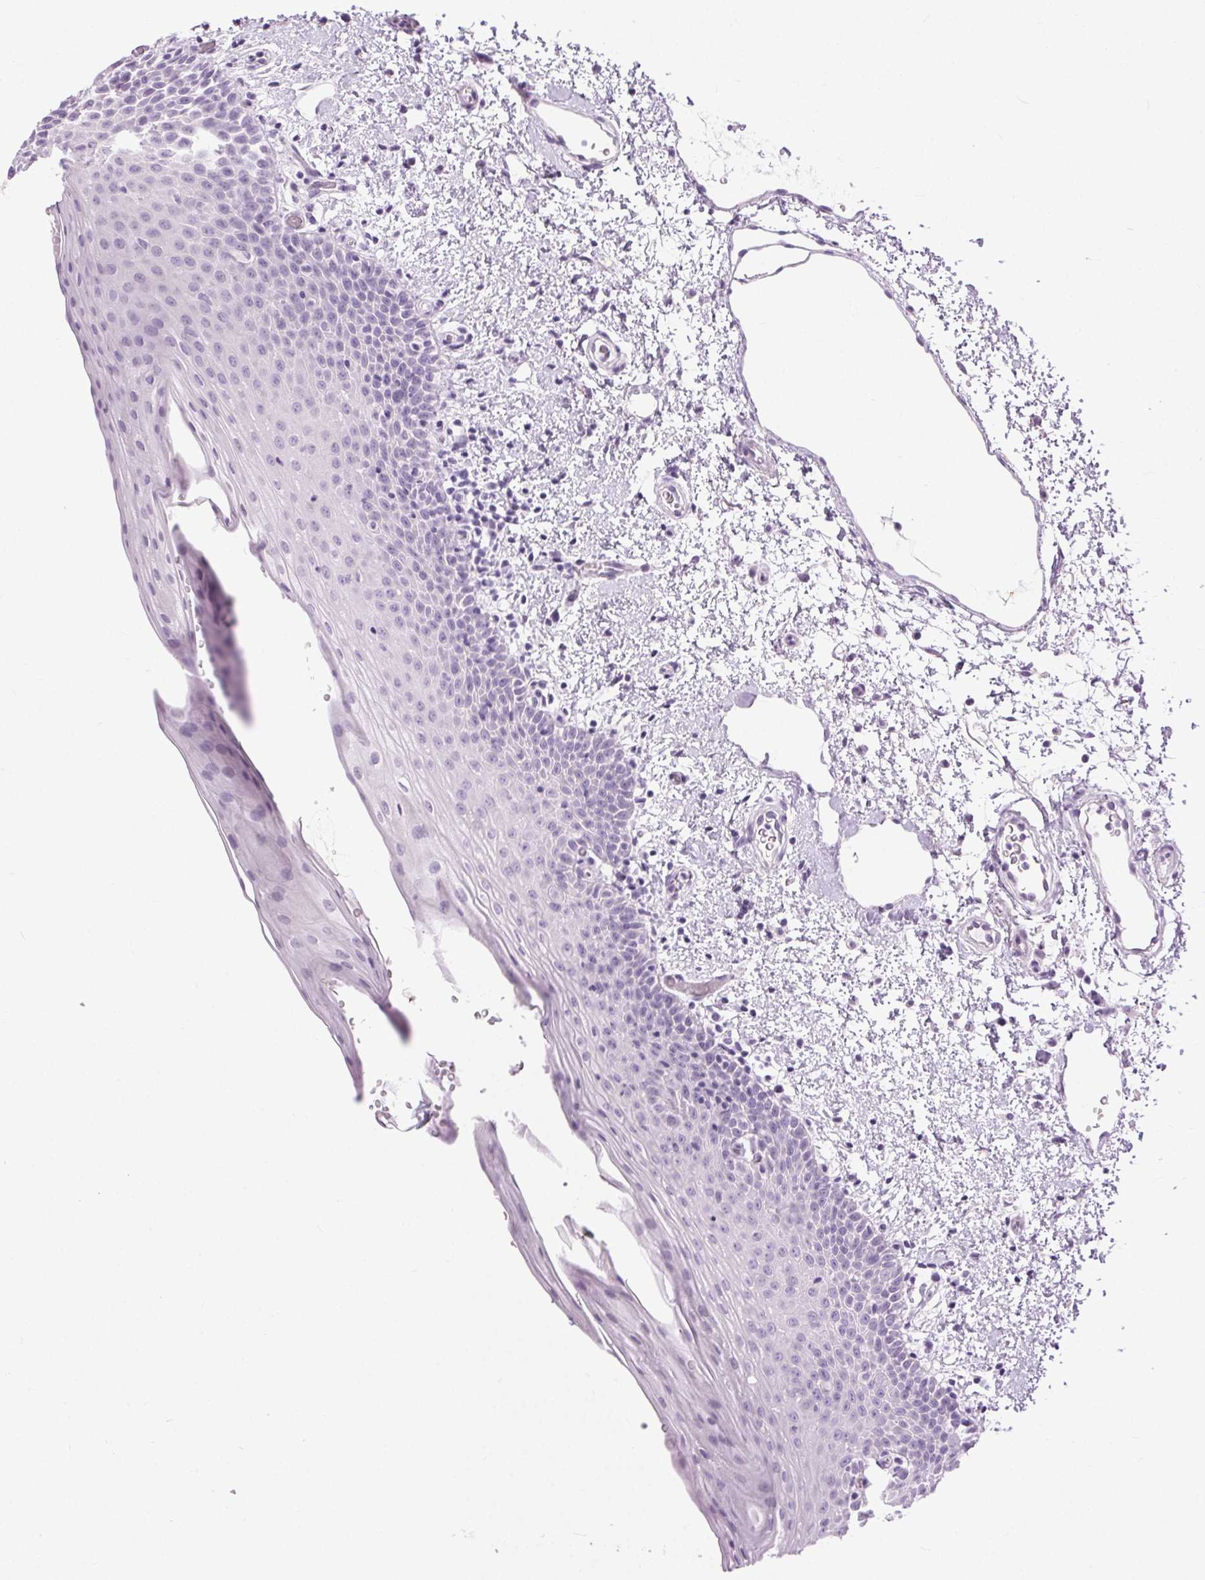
{"staining": {"intensity": "negative", "quantity": "none", "location": "none"}, "tissue": "oral mucosa", "cell_type": "Squamous epithelial cells", "image_type": "normal", "snomed": [{"axis": "morphology", "description": "Normal tissue, NOS"}, {"axis": "topography", "description": "Oral tissue"}, {"axis": "topography", "description": "Head-Neck"}], "caption": "High magnification brightfield microscopy of unremarkable oral mucosa stained with DAB (brown) and counterstained with hematoxylin (blue): squamous epithelial cells show no significant staining.", "gene": "BEND2", "patient": {"sex": "female", "age": 55}}